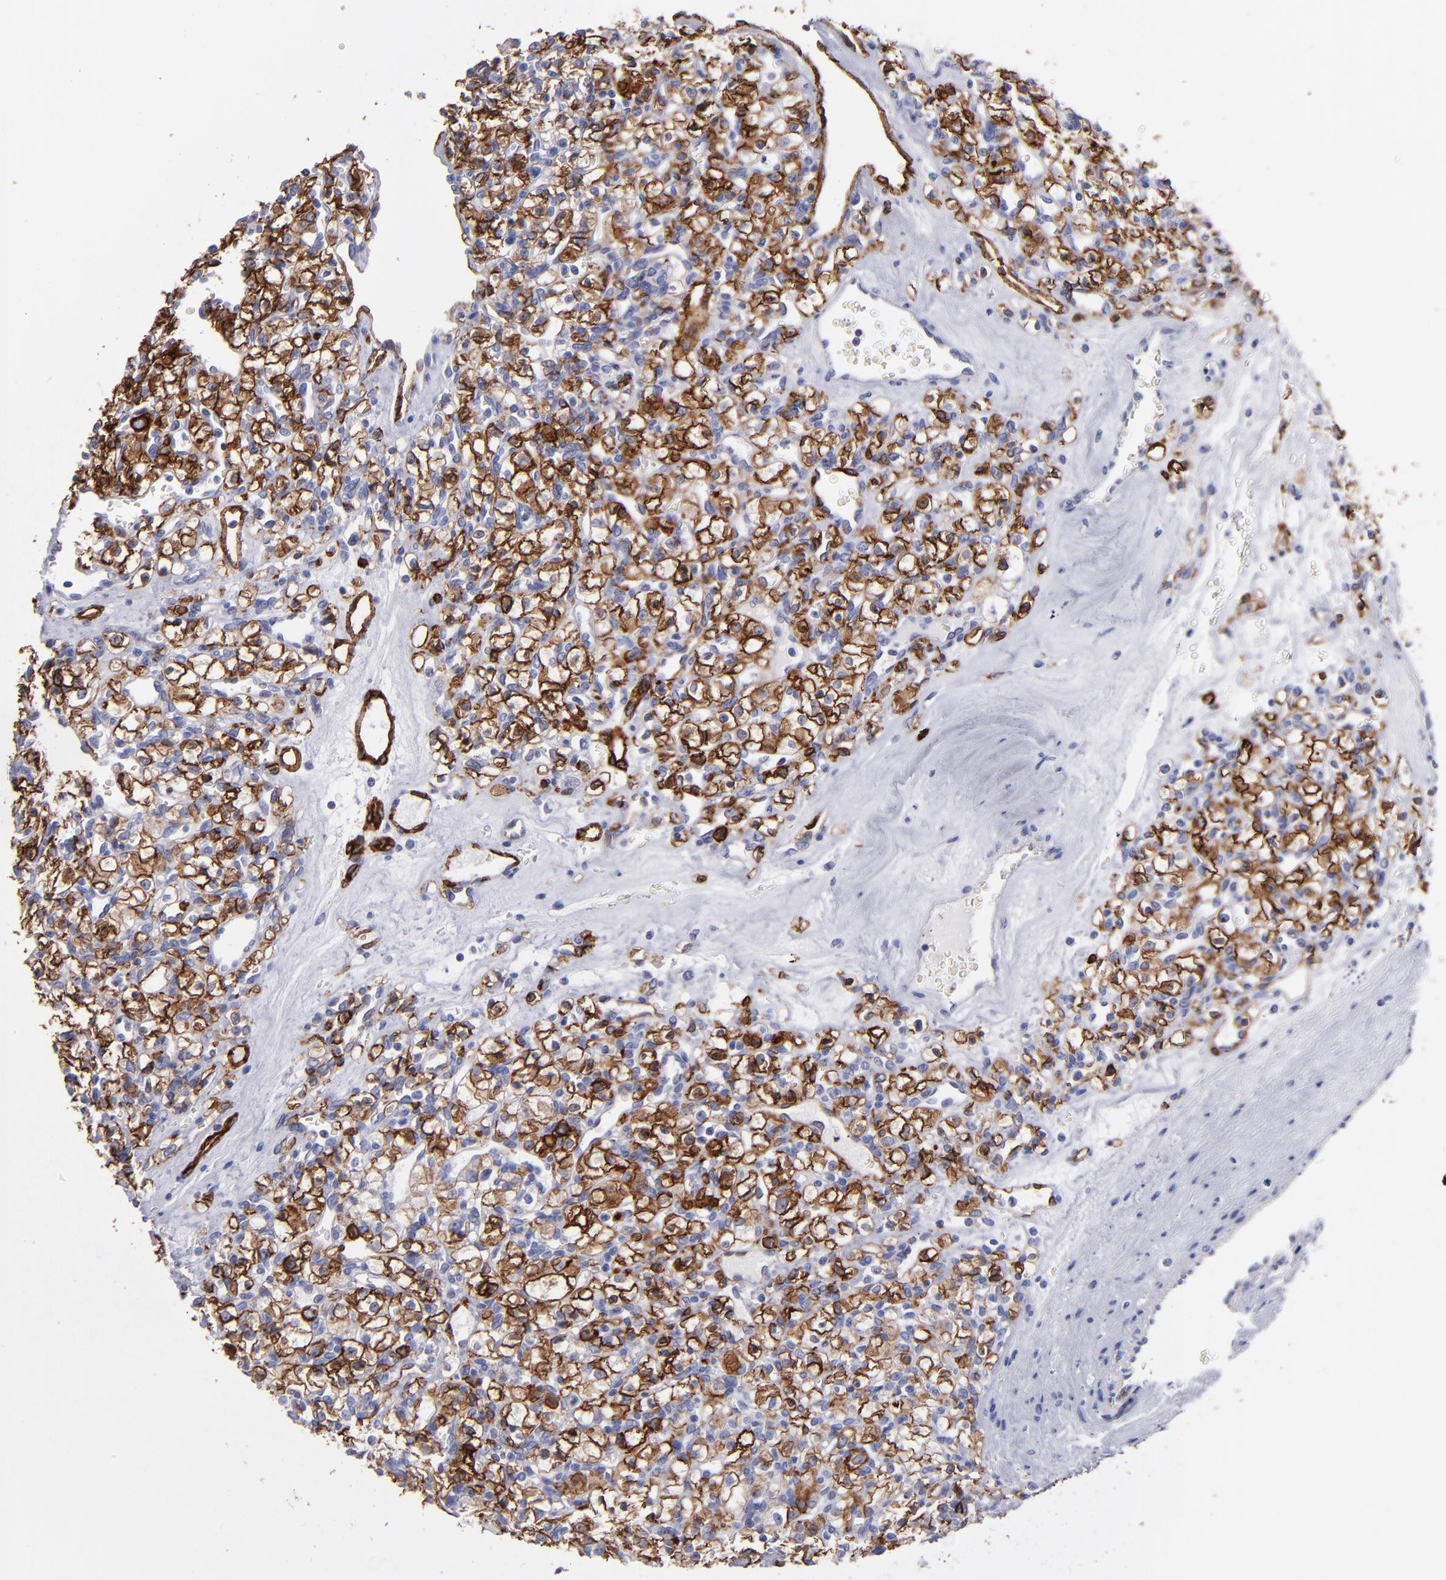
{"staining": {"intensity": "moderate", "quantity": ">75%", "location": "cytoplasmic/membranous"}, "tissue": "renal cancer", "cell_type": "Tumor cells", "image_type": "cancer", "snomed": [{"axis": "morphology", "description": "Adenocarcinoma, NOS"}, {"axis": "topography", "description": "Kidney"}], "caption": "A high-resolution image shows immunohistochemistry staining of adenocarcinoma (renal), which displays moderate cytoplasmic/membranous positivity in about >75% of tumor cells. Using DAB (brown) and hematoxylin (blue) stains, captured at high magnification using brightfield microscopy.", "gene": "AHNAK2", "patient": {"sex": "female", "age": 62}}